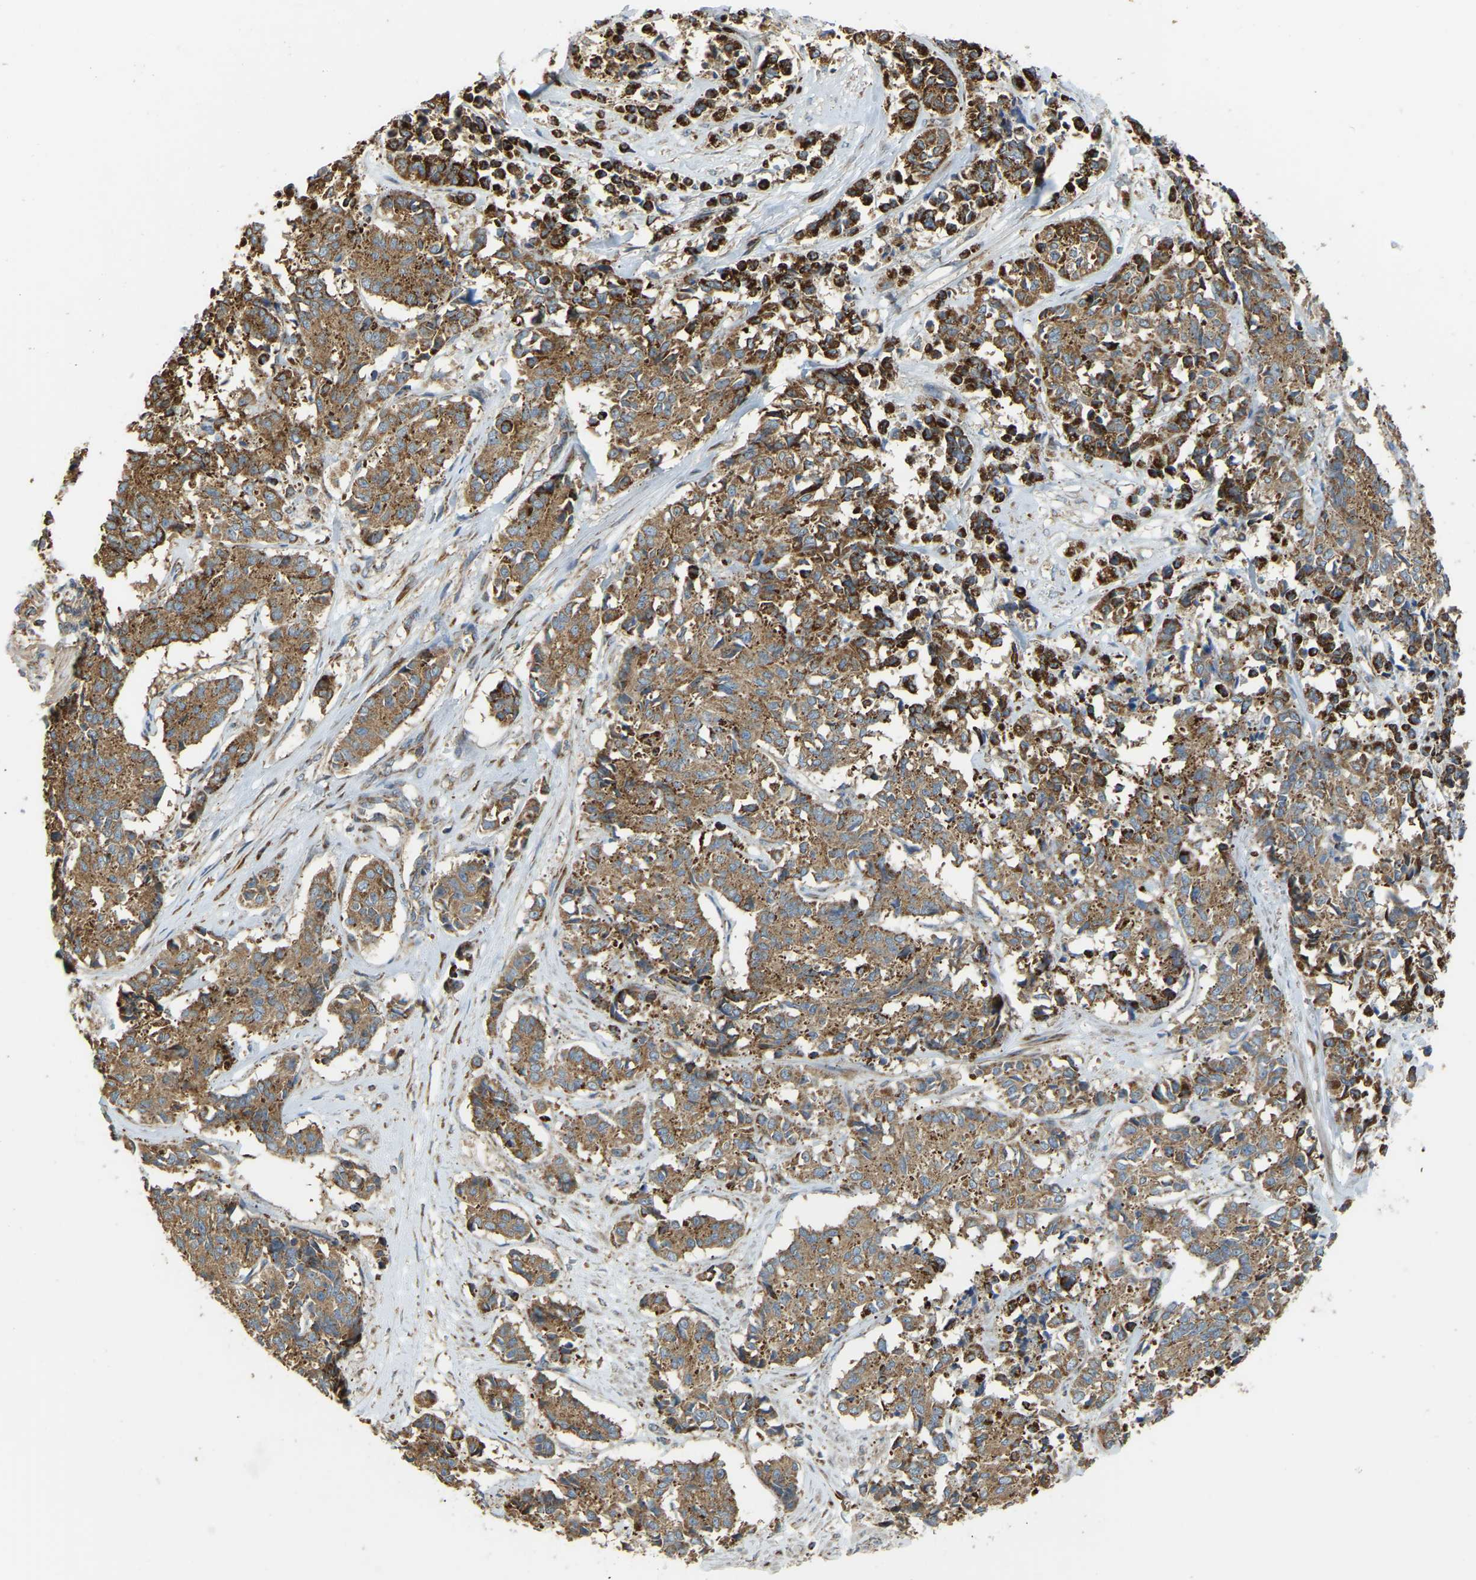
{"staining": {"intensity": "moderate", "quantity": ">75%", "location": "cytoplasmic/membranous"}, "tissue": "cervical cancer", "cell_type": "Tumor cells", "image_type": "cancer", "snomed": [{"axis": "morphology", "description": "Squamous cell carcinoma, NOS"}, {"axis": "topography", "description": "Cervix"}], "caption": "An image of cervical cancer (squamous cell carcinoma) stained for a protein demonstrates moderate cytoplasmic/membranous brown staining in tumor cells. (IHC, brightfield microscopy, high magnification).", "gene": "PSMD7", "patient": {"sex": "female", "age": 35}}